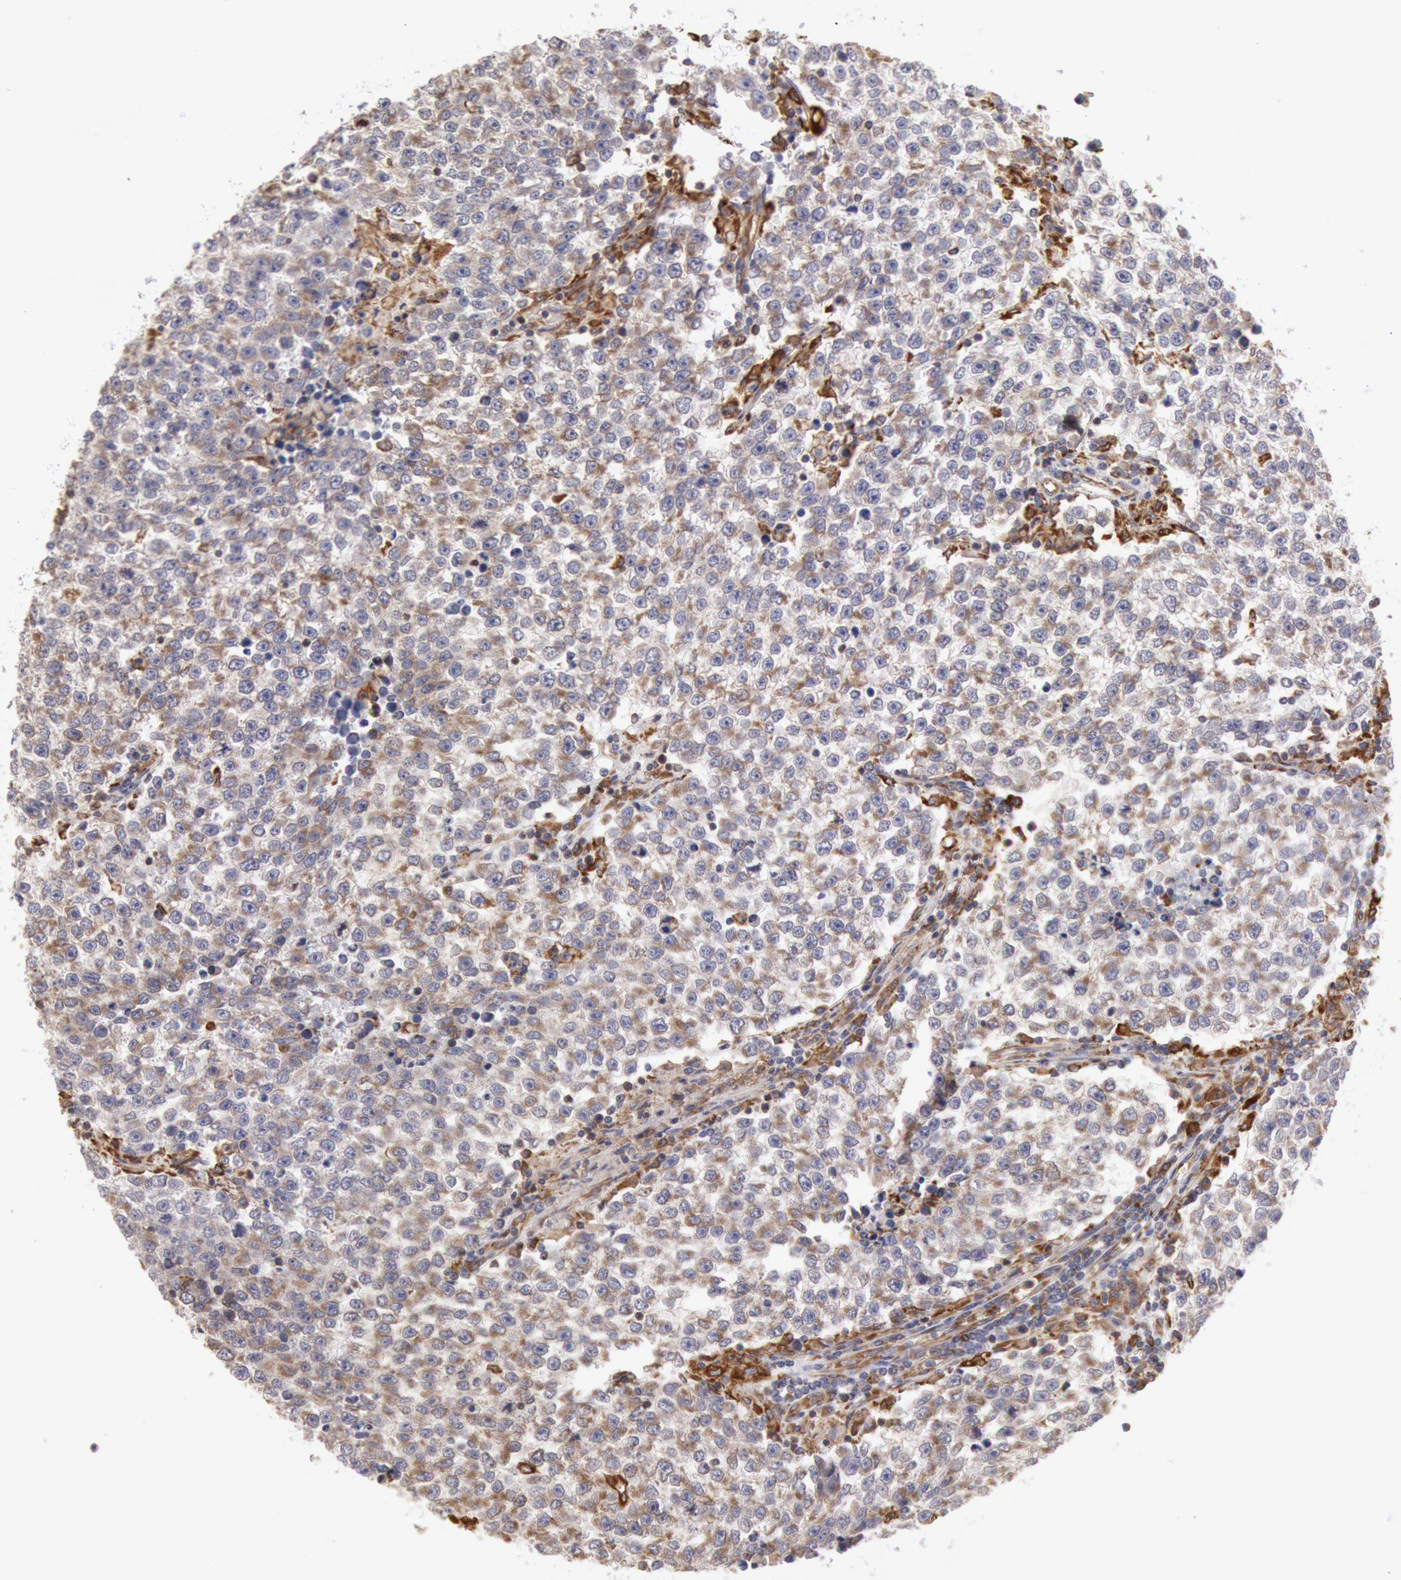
{"staining": {"intensity": "weak", "quantity": "25%-75%", "location": "cytoplasmic/membranous"}, "tissue": "testis cancer", "cell_type": "Tumor cells", "image_type": "cancer", "snomed": [{"axis": "morphology", "description": "Seminoma, NOS"}, {"axis": "topography", "description": "Testis"}], "caption": "Immunohistochemistry (IHC) of testis cancer (seminoma) demonstrates low levels of weak cytoplasmic/membranous expression in about 25%-75% of tumor cells. (DAB (3,3'-diaminobenzidine) IHC, brown staining for protein, blue staining for nuclei).", "gene": "ERP44", "patient": {"sex": "male", "age": 36}}